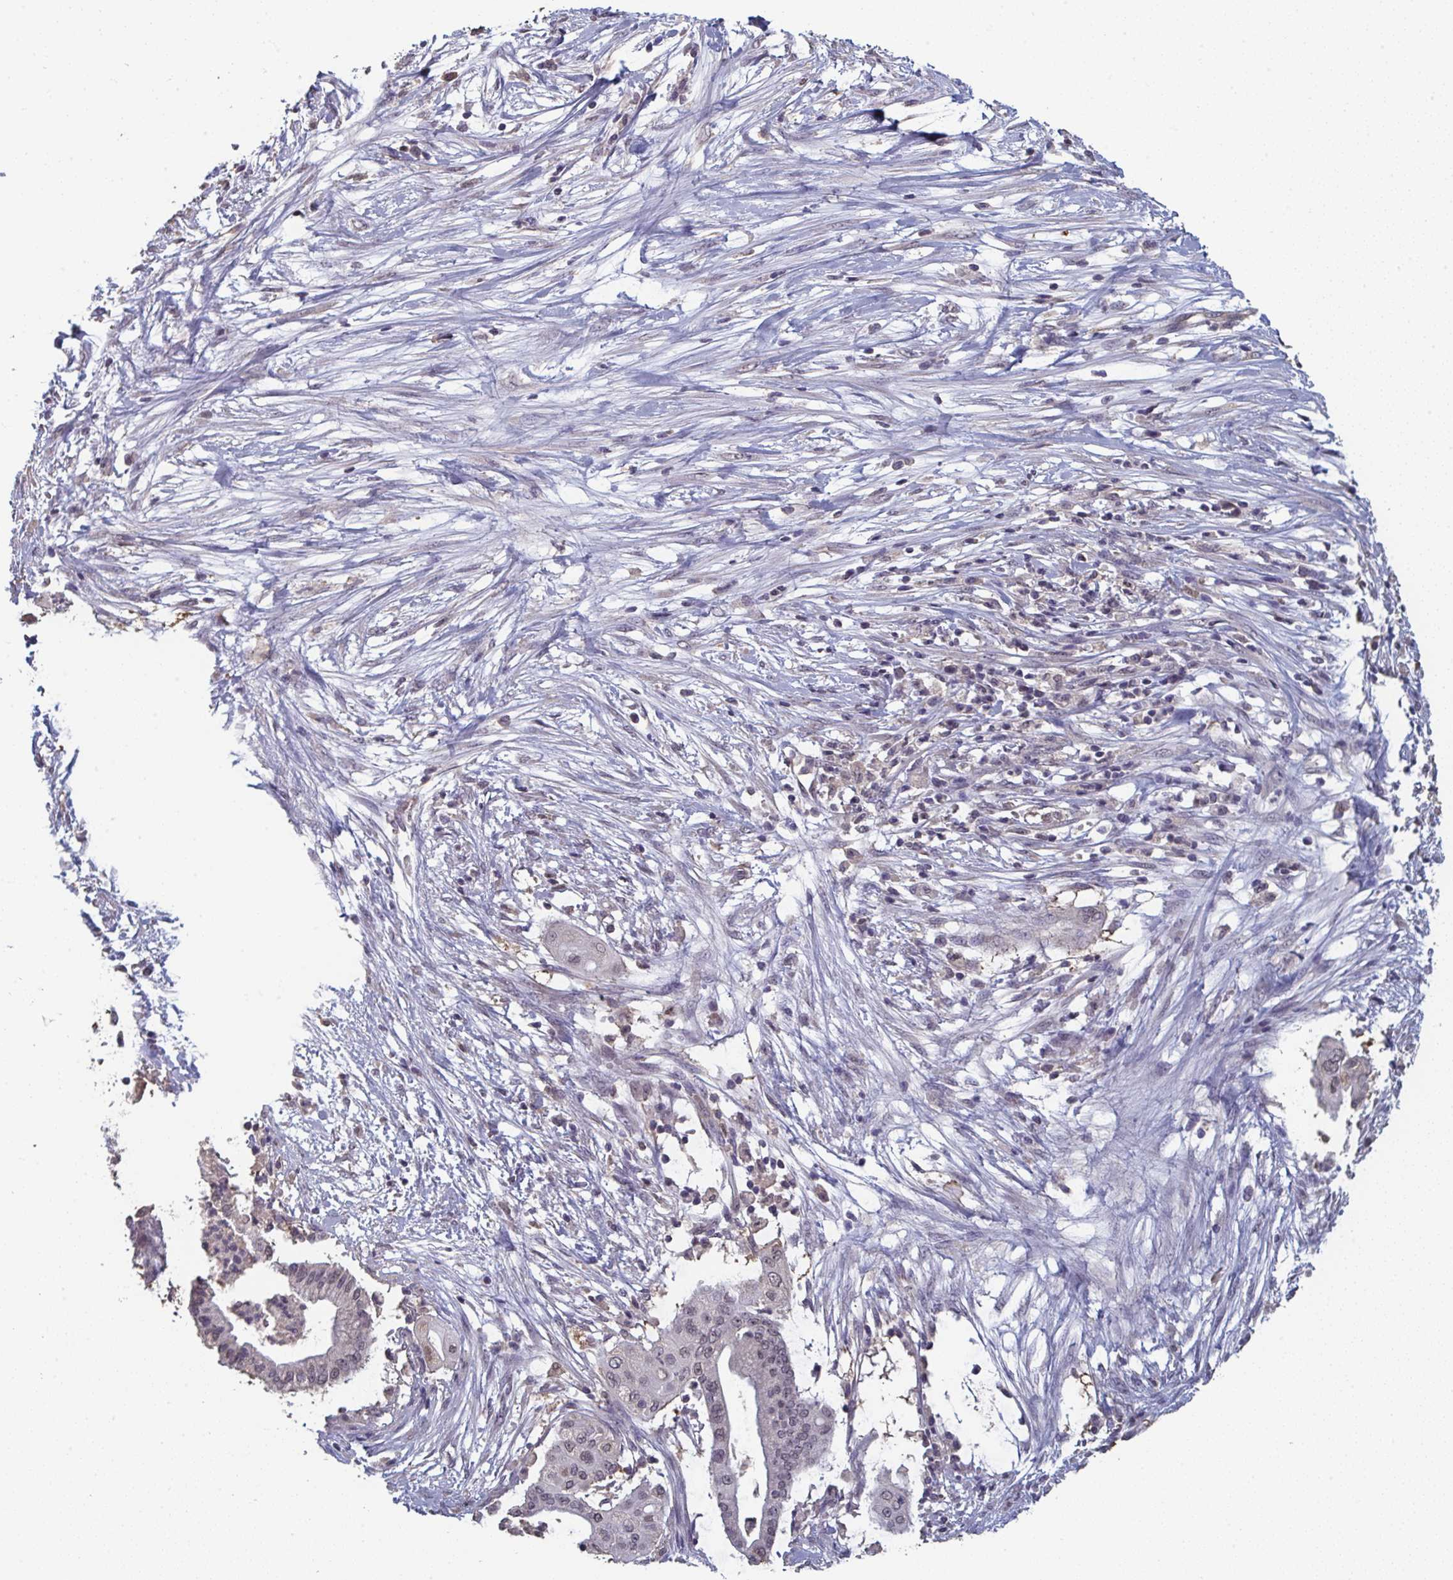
{"staining": {"intensity": "weak", "quantity": "<25%", "location": "nuclear"}, "tissue": "pancreatic cancer", "cell_type": "Tumor cells", "image_type": "cancer", "snomed": [{"axis": "morphology", "description": "Adenocarcinoma, NOS"}, {"axis": "topography", "description": "Pancreas"}], "caption": "Tumor cells show no significant expression in pancreatic cancer. (DAB (3,3'-diaminobenzidine) immunohistochemistry visualized using brightfield microscopy, high magnification).", "gene": "LIX1", "patient": {"sex": "male", "age": 68}}